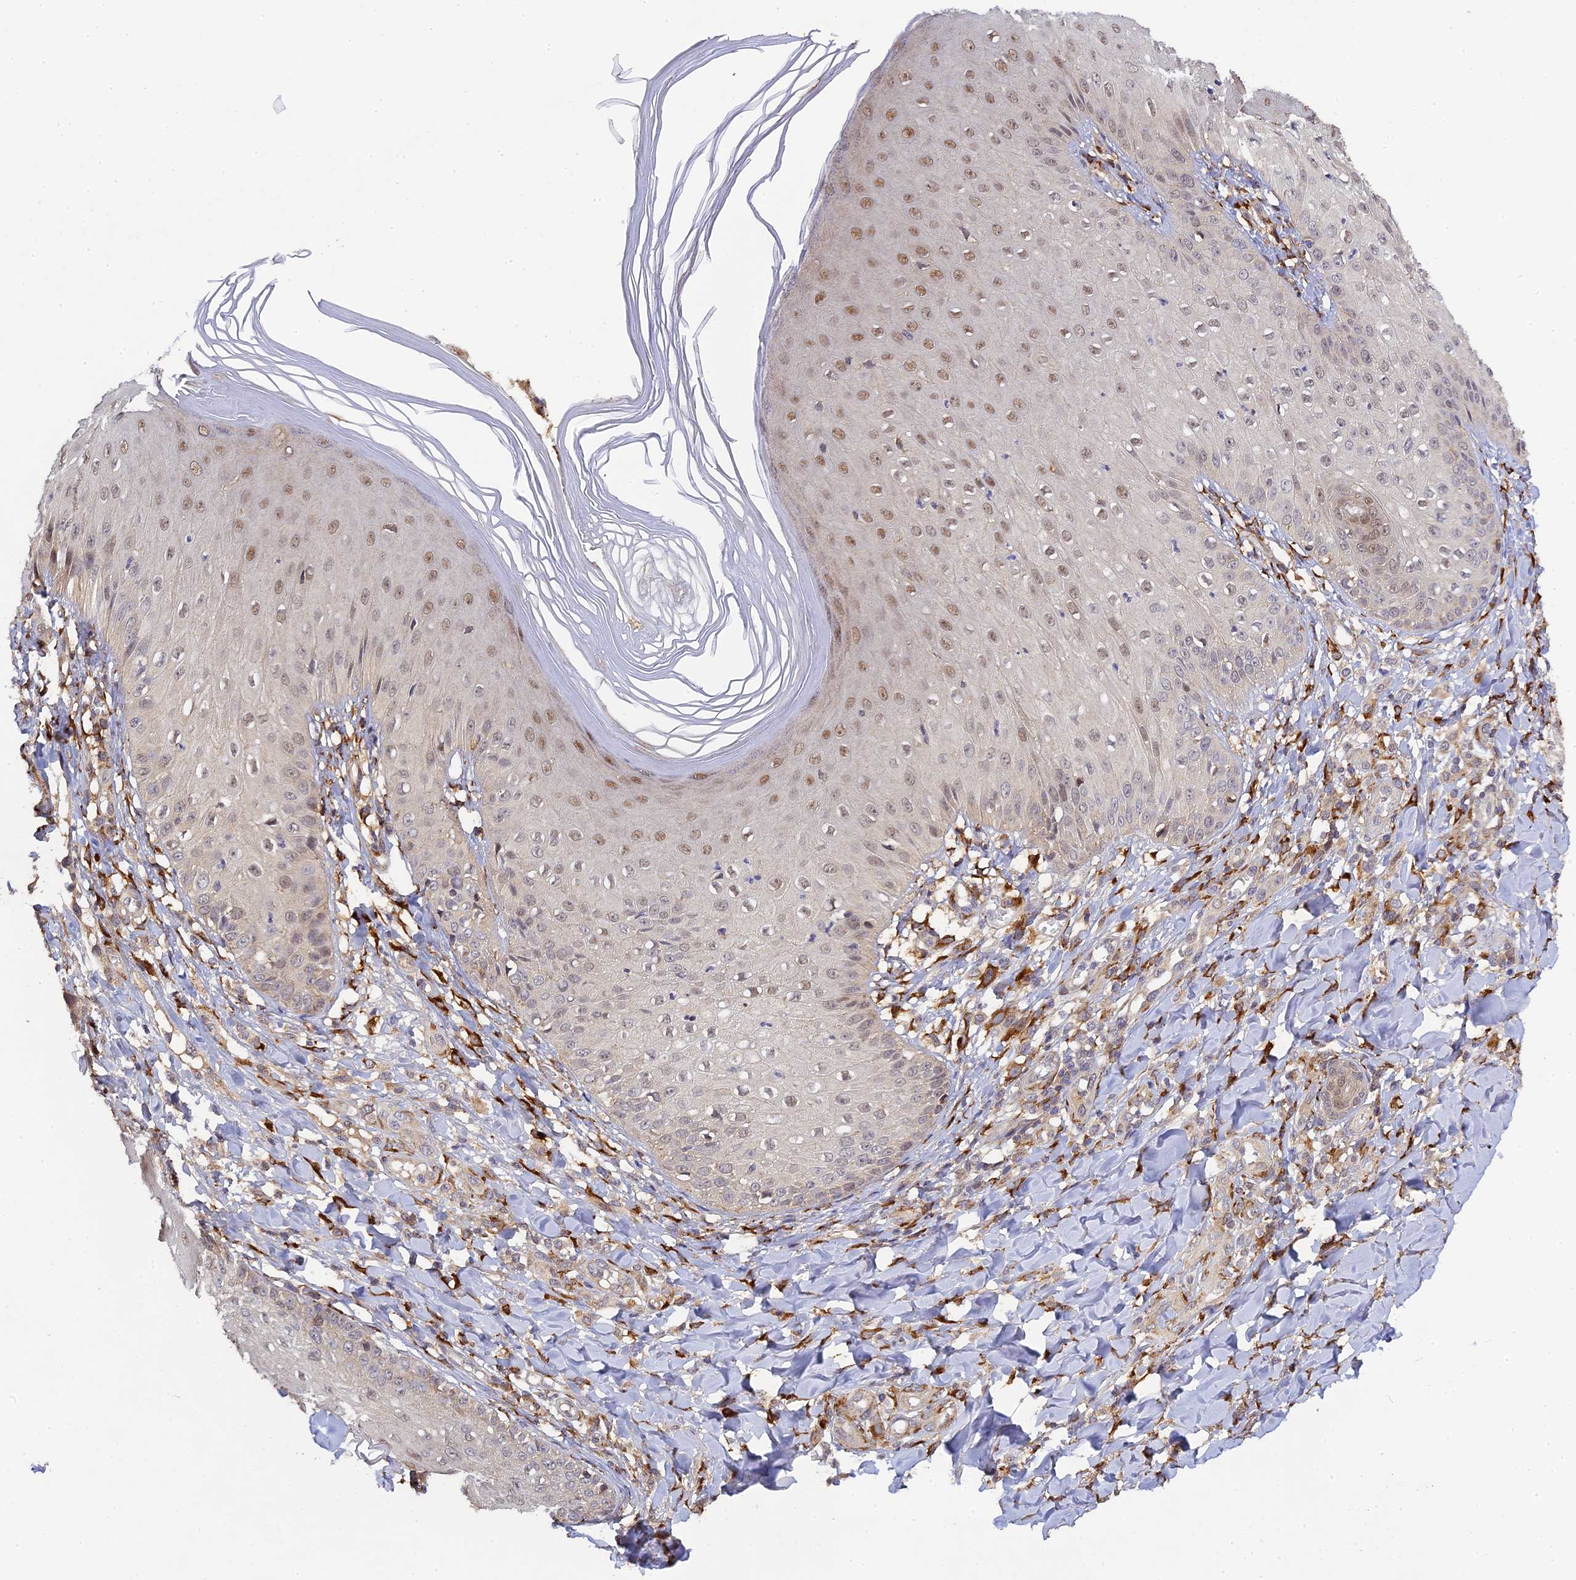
{"staining": {"intensity": "moderate", "quantity": "25%-75%", "location": "cytoplasmic/membranous,nuclear"}, "tissue": "skin", "cell_type": "Epidermal cells", "image_type": "normal", "snomed": [{"axis": "morphology", "description": "Normal tissue, NOS"}, {"axis": "morphology", "description": "Inflammation, NOS"}, {"axis": "topography", "description": "Soft tissue"}, {"axis": "topography", "description": "Anal"}], "caption": "This histopathology image demonstrates benign skin stained with IHC to label a protein in brown. The cytoplasmic/membranous,nuclear of epidermal cells show moderate positivity for the protein. Nuclei are counter-stained blue.", "gene": "P3H3", "patient": {"sex": "female", "age": 15}}